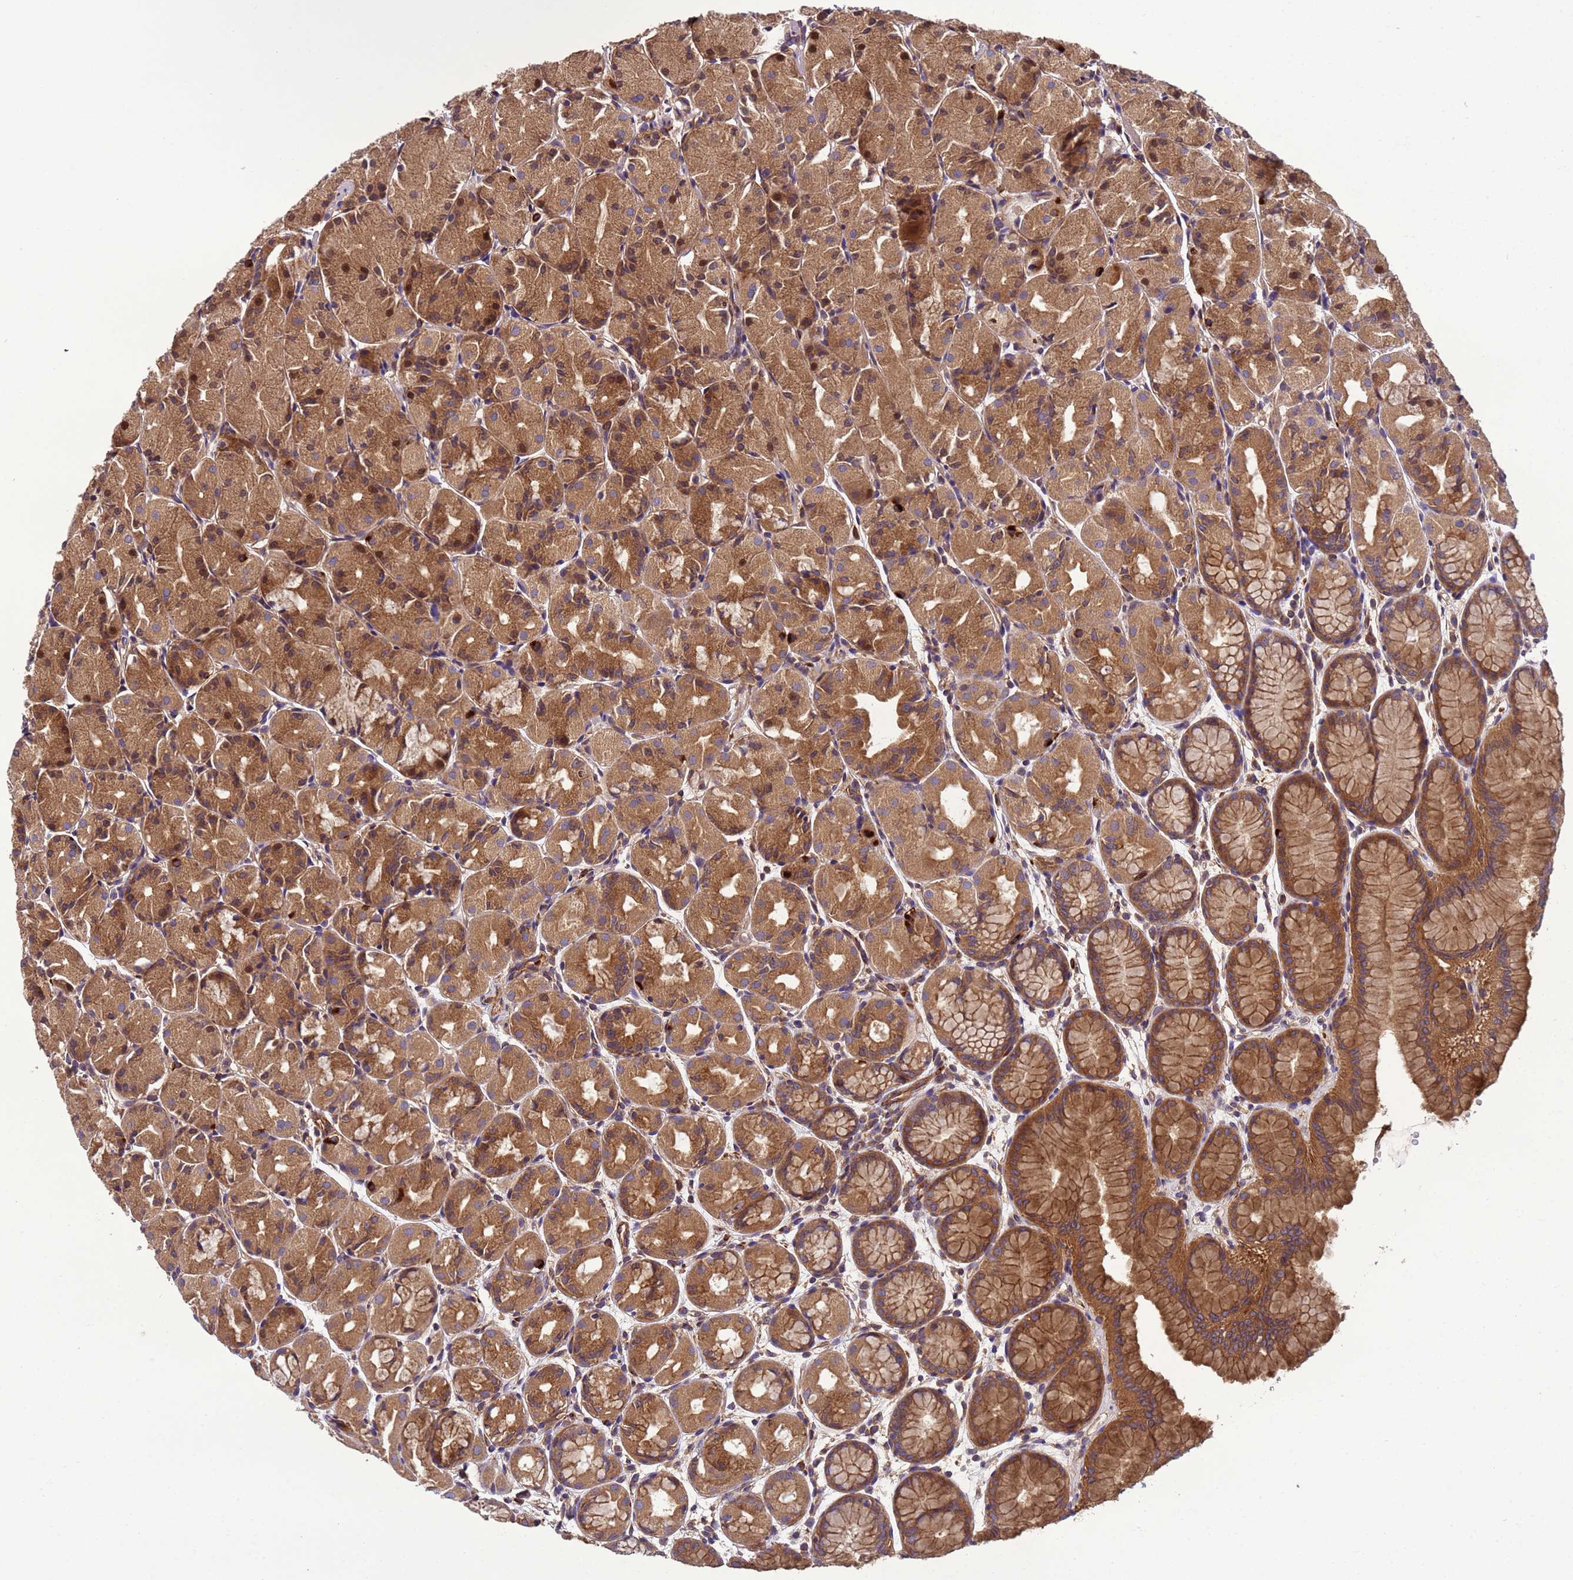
{"staining": {"intensity": "moderate", "quantity": ">75%", "location": "cytoplasmic/membranous"}, "tissue": "stomach", "cell_type": "Glandular cells", "image_type": "normal", "snomed": [{"axis": "morphology", "description": "Normal tissue, NOS"}, {"axis": "topography", "description": "Stomach, upper"}], "caption": "Stomach was stained to show a protein in brown. There is medium levels of moderate cytoplasmic/membranous expression in about >75% of glandular cells. The staining was performed using DAB, with brown indicating positive protein expression. Nuclei are stained blue with hematoxylin.", "gene": "RAB10", "patient": {"sex": "male", "age": 47}}